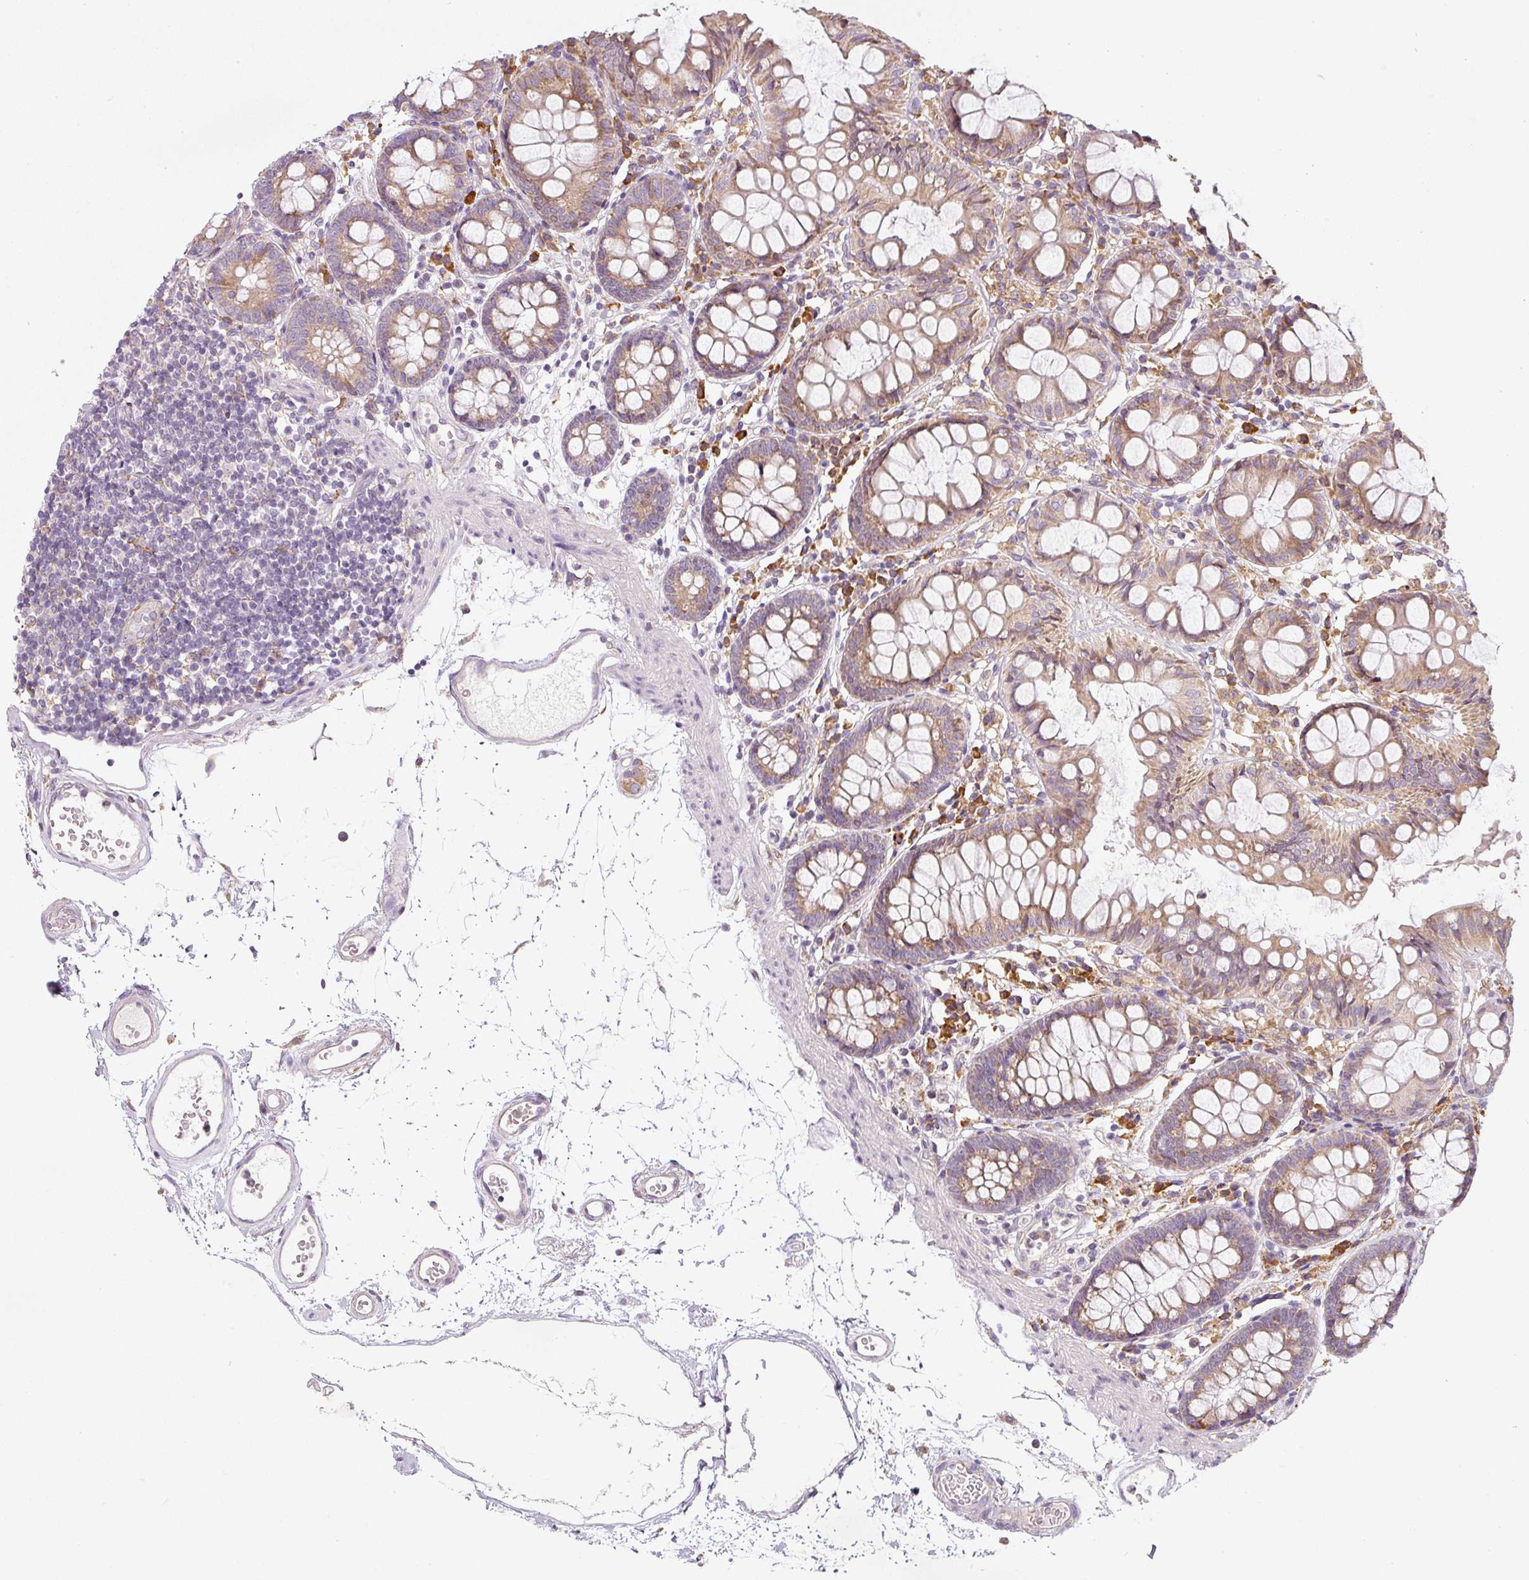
{"staining": {"intensity": "negative", "quantity": "none", "location": "none"}, "tissue": "colon", "cell_type": "Endothelial cells", "image_type": "normal", "snomed": [{"axis": "morphology", "description": "Normal tissue, NOS"}, {"axis": "topography", "description": "Colon"}], "caption": "Image shows no protein positivity in endothelial cells of unremarkable colon. (DAB immunohistochemistry (IHC) visualized using brightfield microscopy, high magnification).", "gene": "MORN4", "patient": {"sex": "female", "age": 84}}